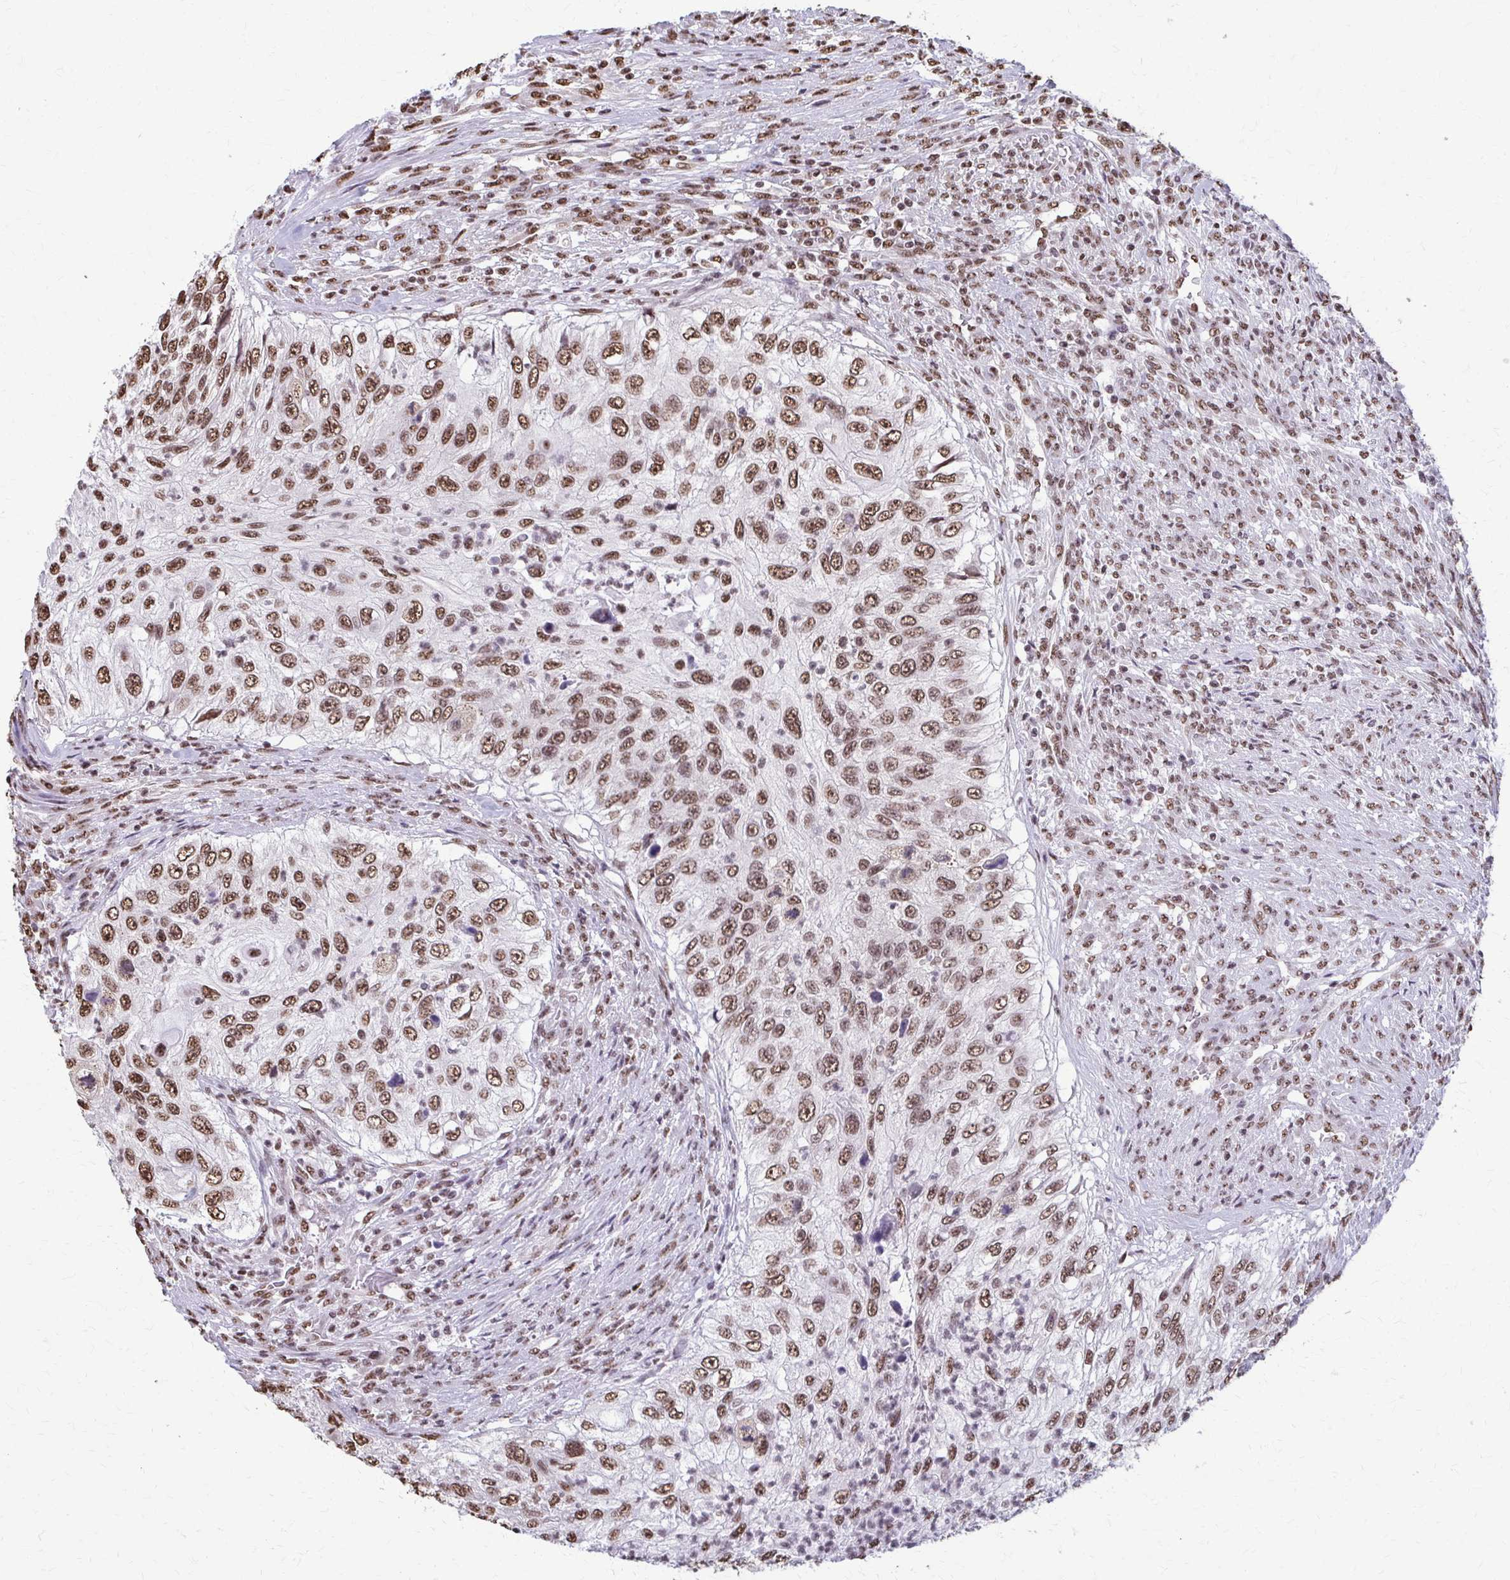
{"staining": {"intensity": "moderate", "quantity": ">75%", "location": "nuclear"}, "tissue": "urothelial cancer", "cell_type": "Tumor cells", "image_type": "cancer", "snomed": [{"axis": "morphology", "description": "Urothelial carcinoma, High grade"}, {"axis": "topography", "description": "Urinary bladder"}], "caption": "Moderate nuclear protein staining is present in about >75% of tumor cells in urothelial cancer.", "gene": "SNRPA", "patient": {"sex": "female", "age": 60}}